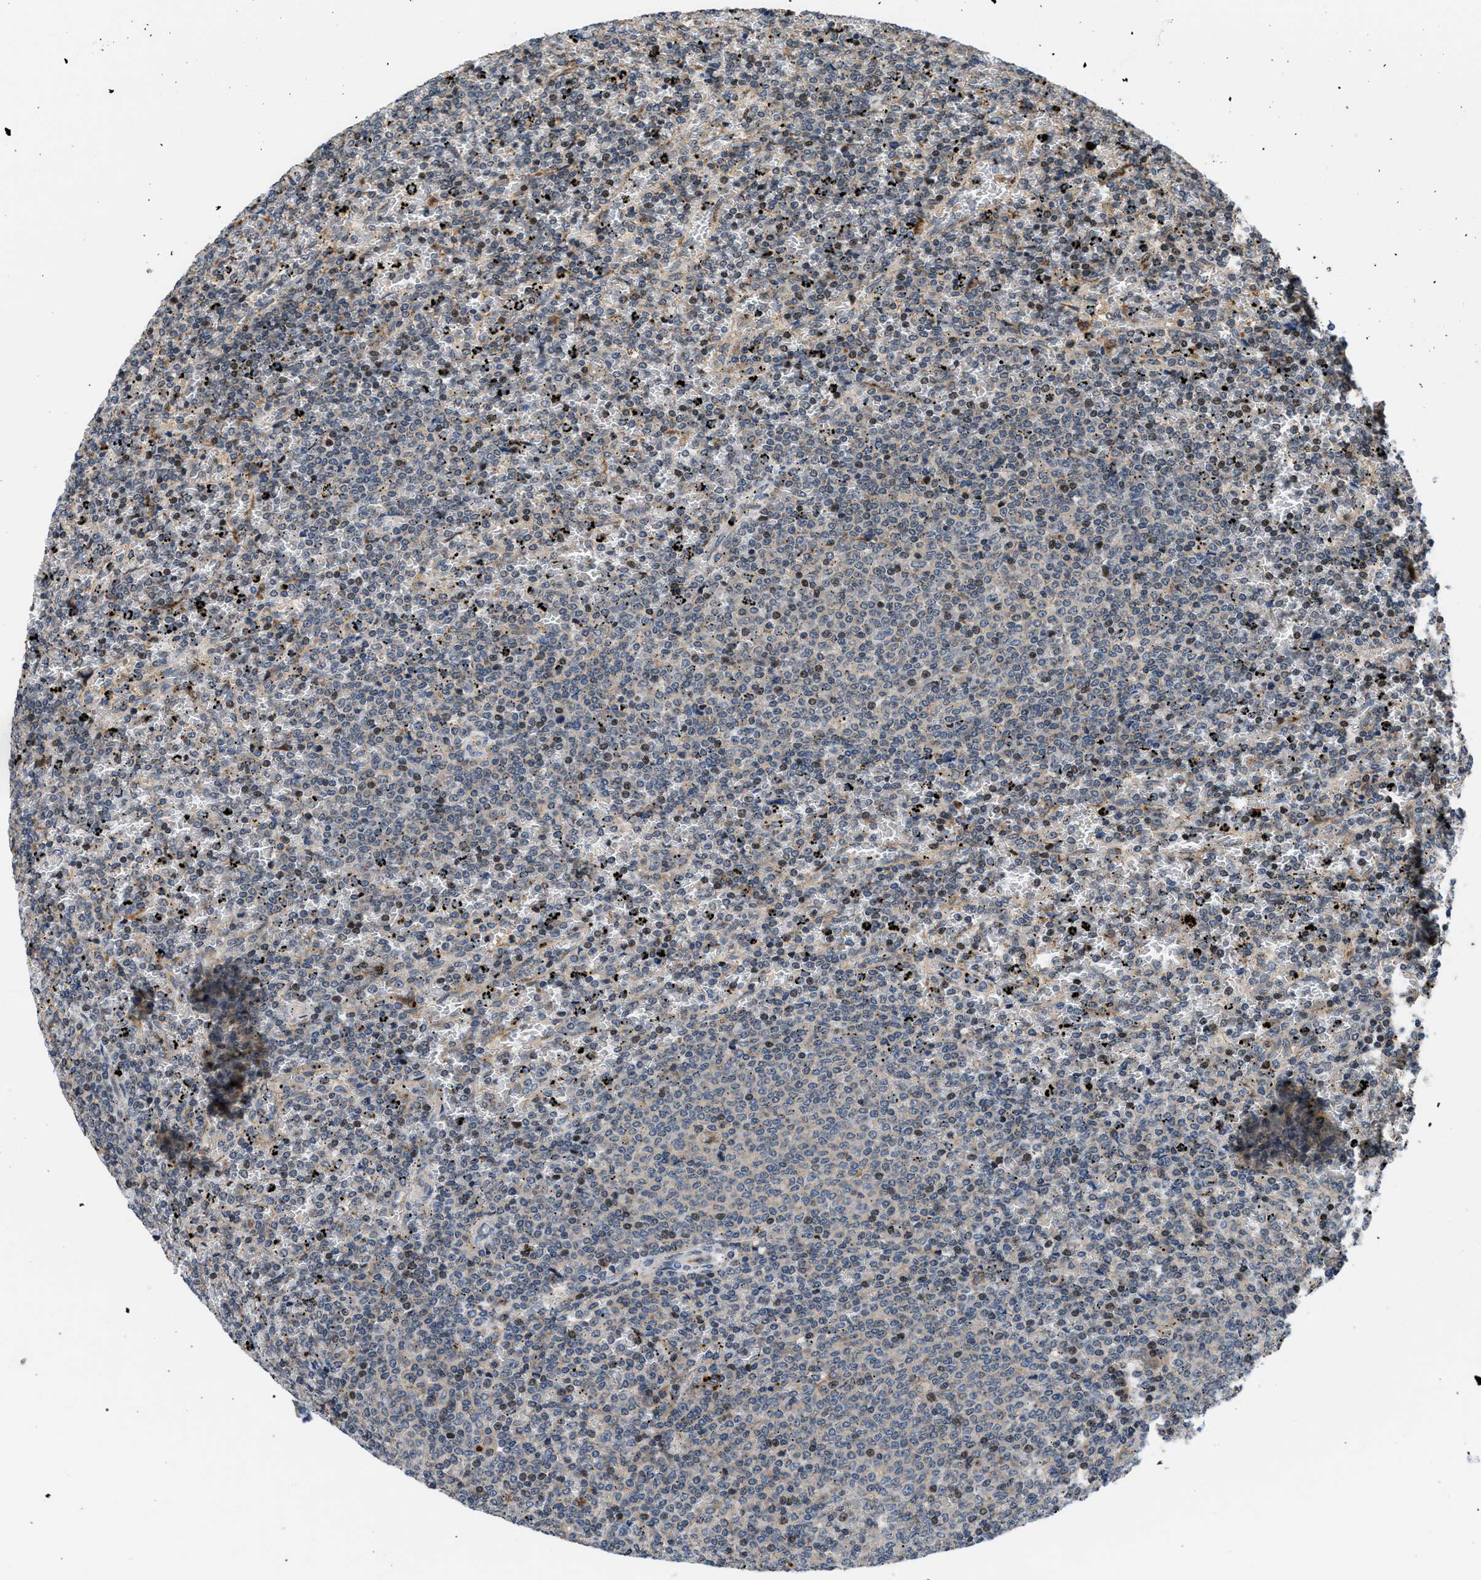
{"staining": {"intensity": "weak", "quantity": "<25%", "location": "cytoplasmic/membranous"}, "tissue": "lymphoma", "cell_type": "Tumor cells", "image_type": "cancer", "snomed": [{"axis": "morphology", "description": "Malignant lymphoma, non-Hodgkin's type, Low grade"}, {"axis": "topography", "description": "Spleen"}], "caption": "The micrograph displays no staining of tumor cells in malignant lymphoma, non-Hodgkin's type (low-grade). Brightfield microscopy of immunohistochemistry stained with DAB (3,3'-diaminobenzidine) (brown) and hematoxylin (blue), captured at high magnification.", "gene": "CTBS", "patient": {"sex": "female", "age": 77}}